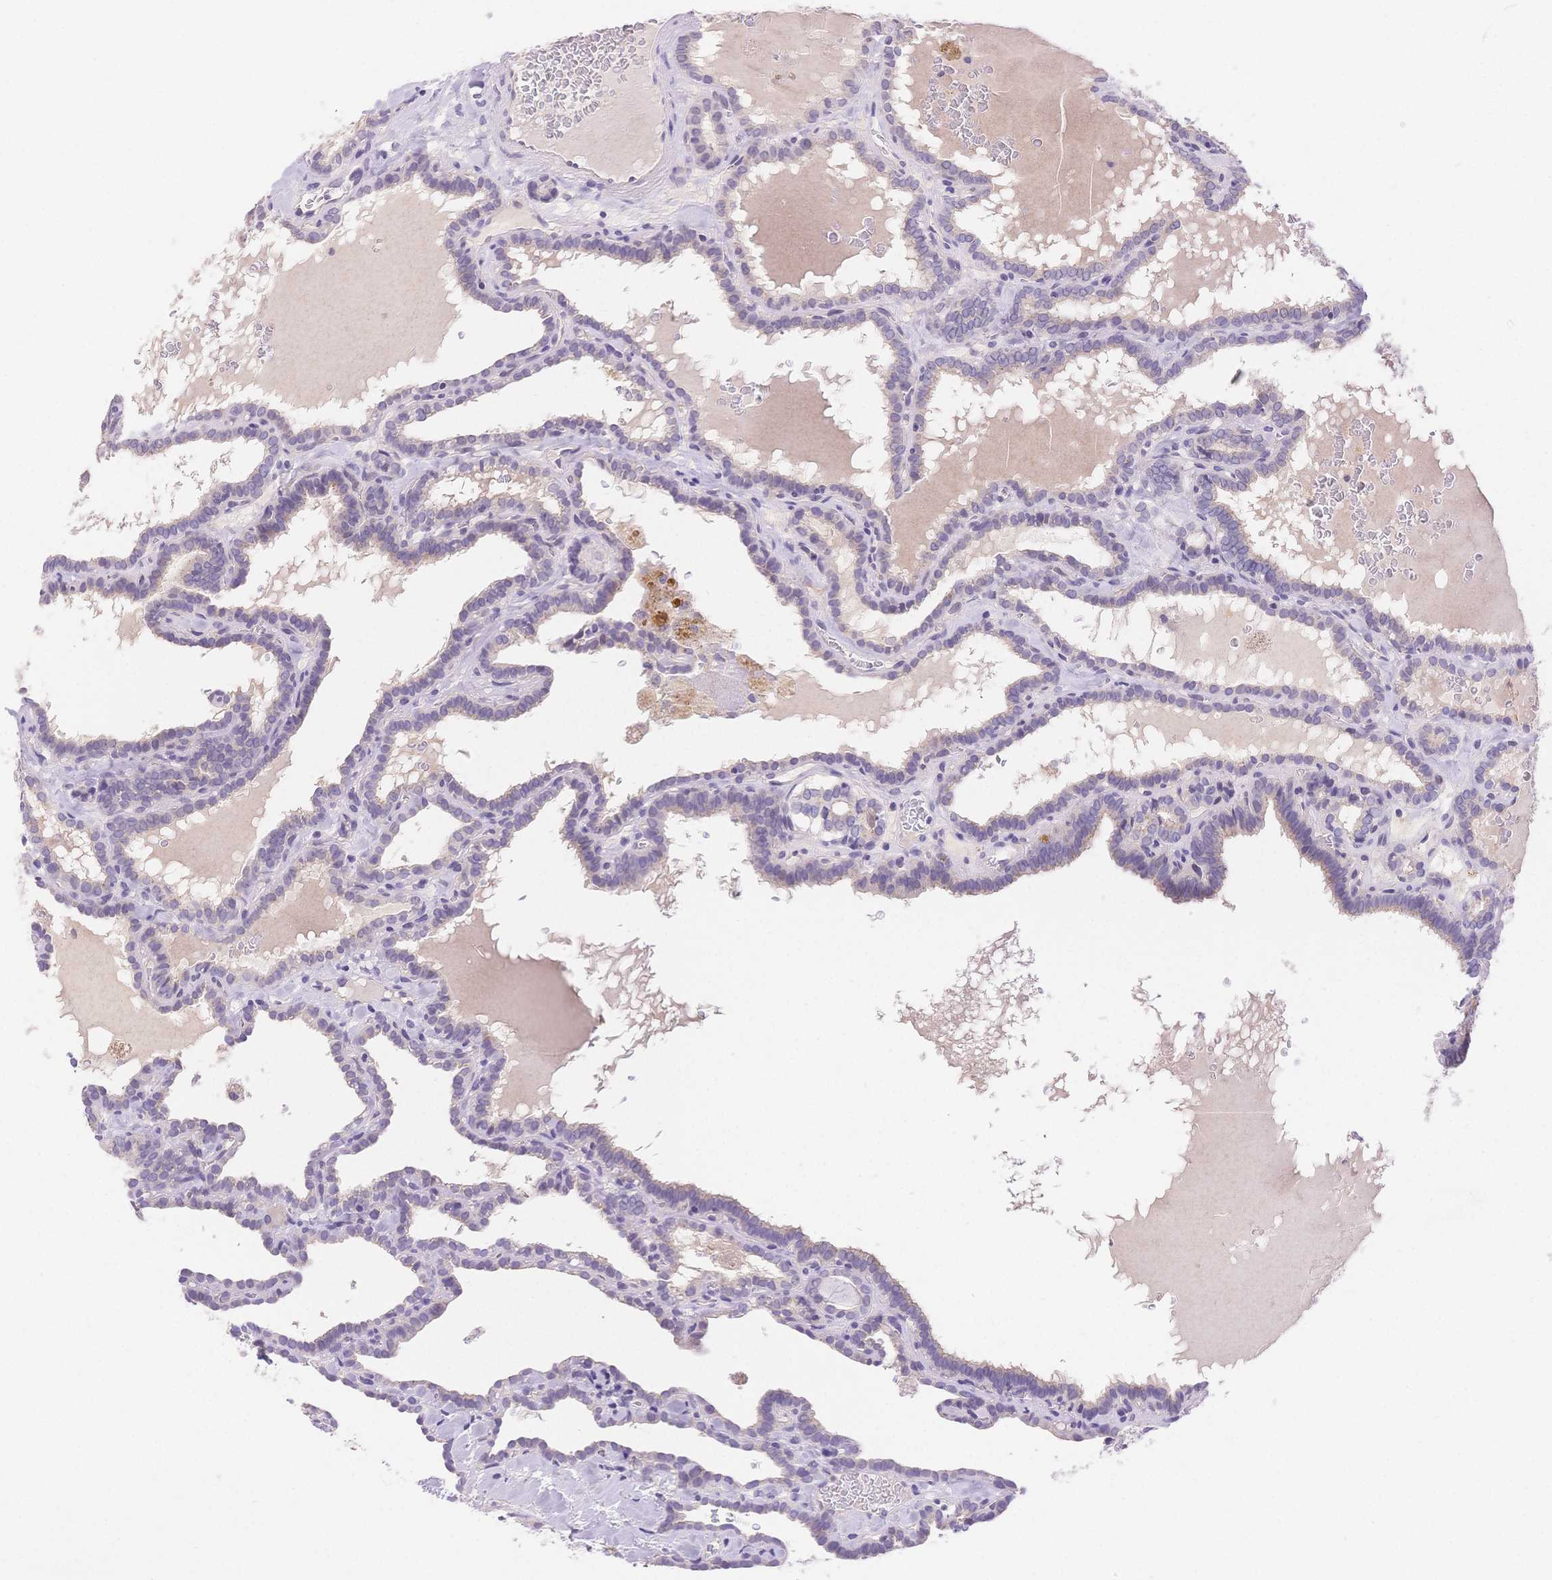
{"staining": {"intensity": "negative", "quantity": "none", "location": "none"}, "tissue": "thyroid cancer", "cell_type": "Tumor cells", "image_type": "cancer", "snomed": [{"axis": "morphology", "description": "Papillary adenocarcinoma, NOS"}, {"axis": "topography", "description": "Thyroid gland"}], "caption": "This is an immunohistochemistry histopathology image of thyroid cancer. There is no positivity in tumor cells.", "gene": "MYOM1", "patient": {"sex": "female", "age": 39}}